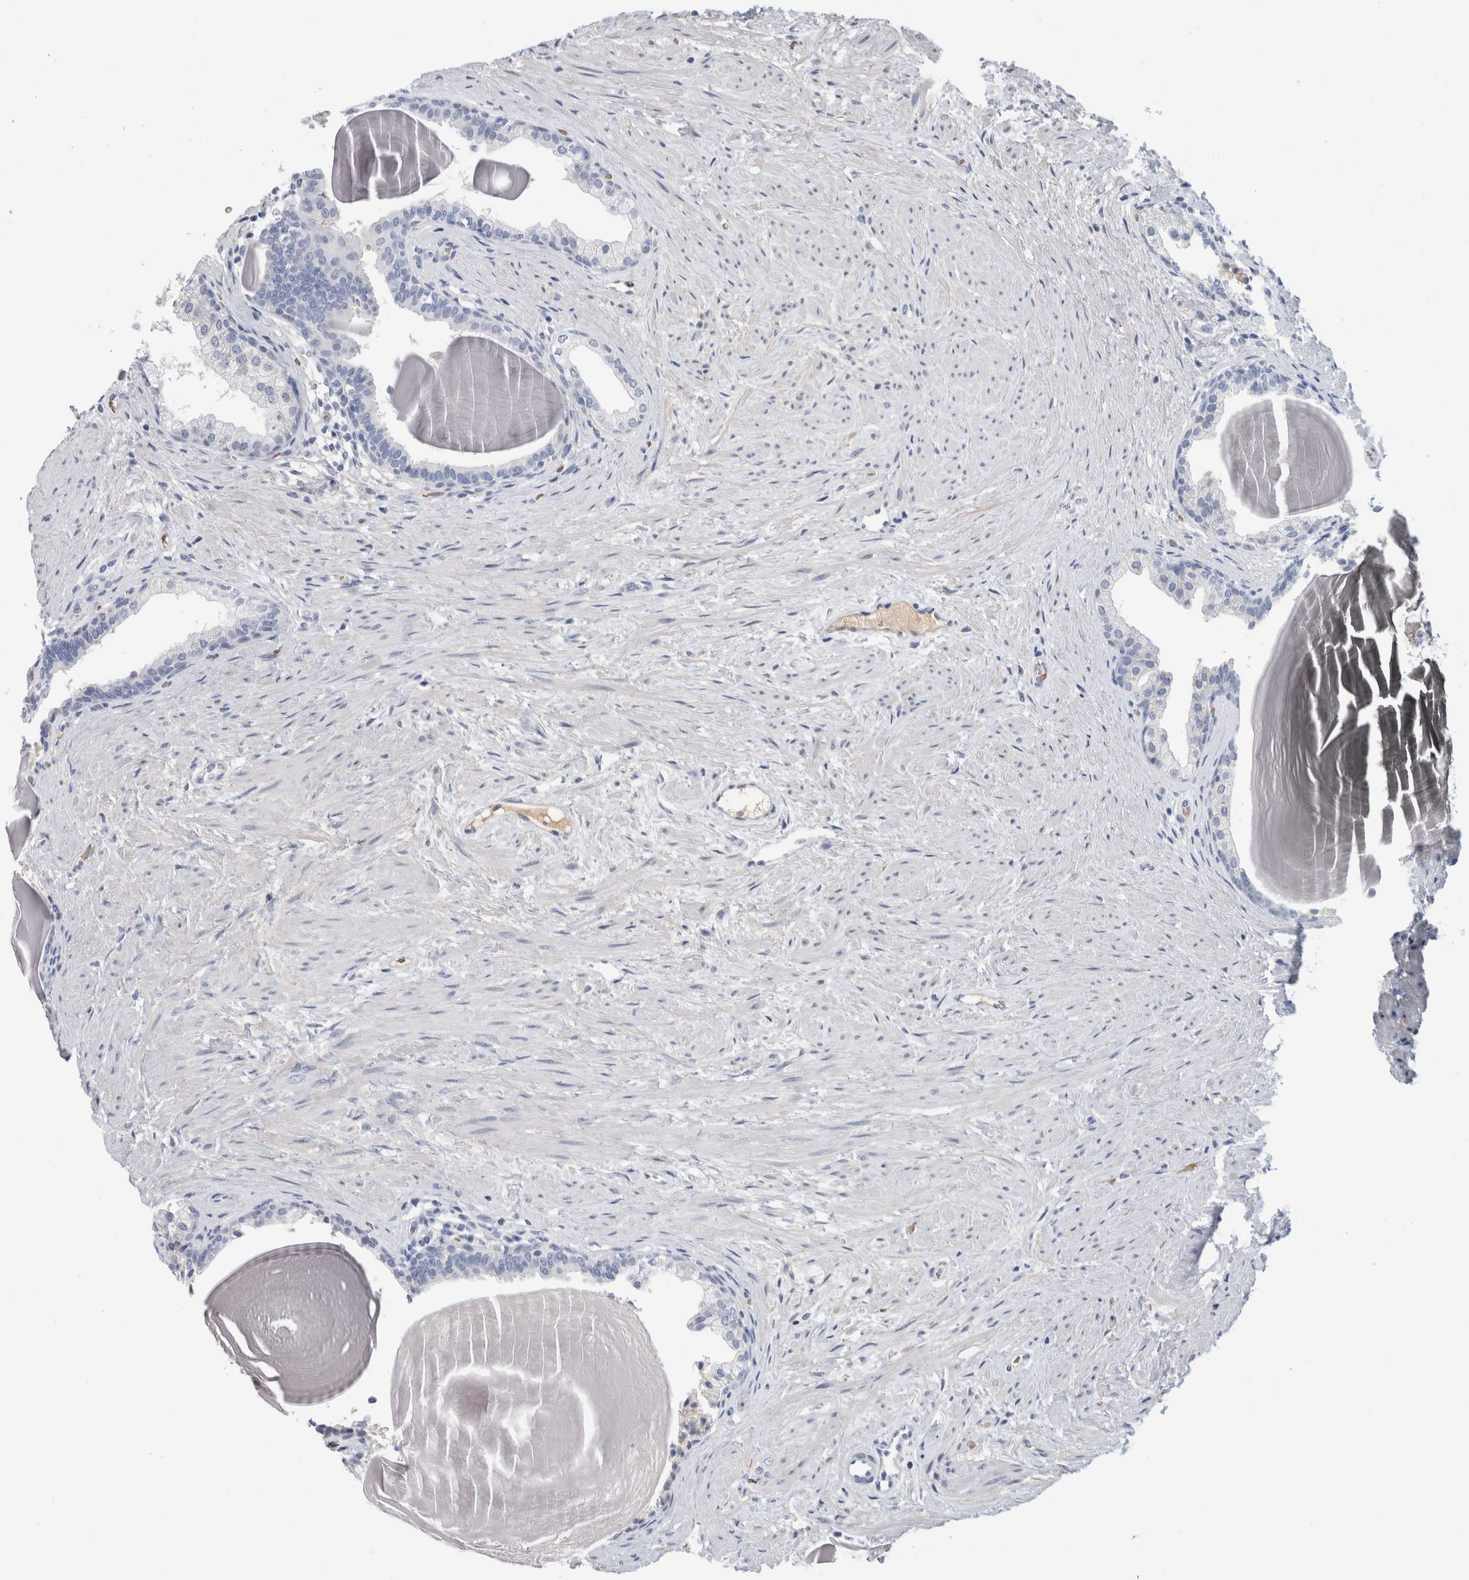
{"staining": {"intensity": "negative", "quantity": "none", "location": "none"}, "tissue": "prostate", "cell_type": "Glandular cells", "image_type": "normal", "snomed": [{"axis": "morphology", "description": "Normal tissue, NOS"}, {"axis": "topography", "description": "Prostate"}], "caption": "This histopathology image is of unremarkable prostate stained with immunohistochemistry (IHC) to label a protein in brown with the nuclei are counter-stained blue. There is no staining in glandular cells.", "gene": "CA1", "patient": {"sex": "male", "age": 48}}